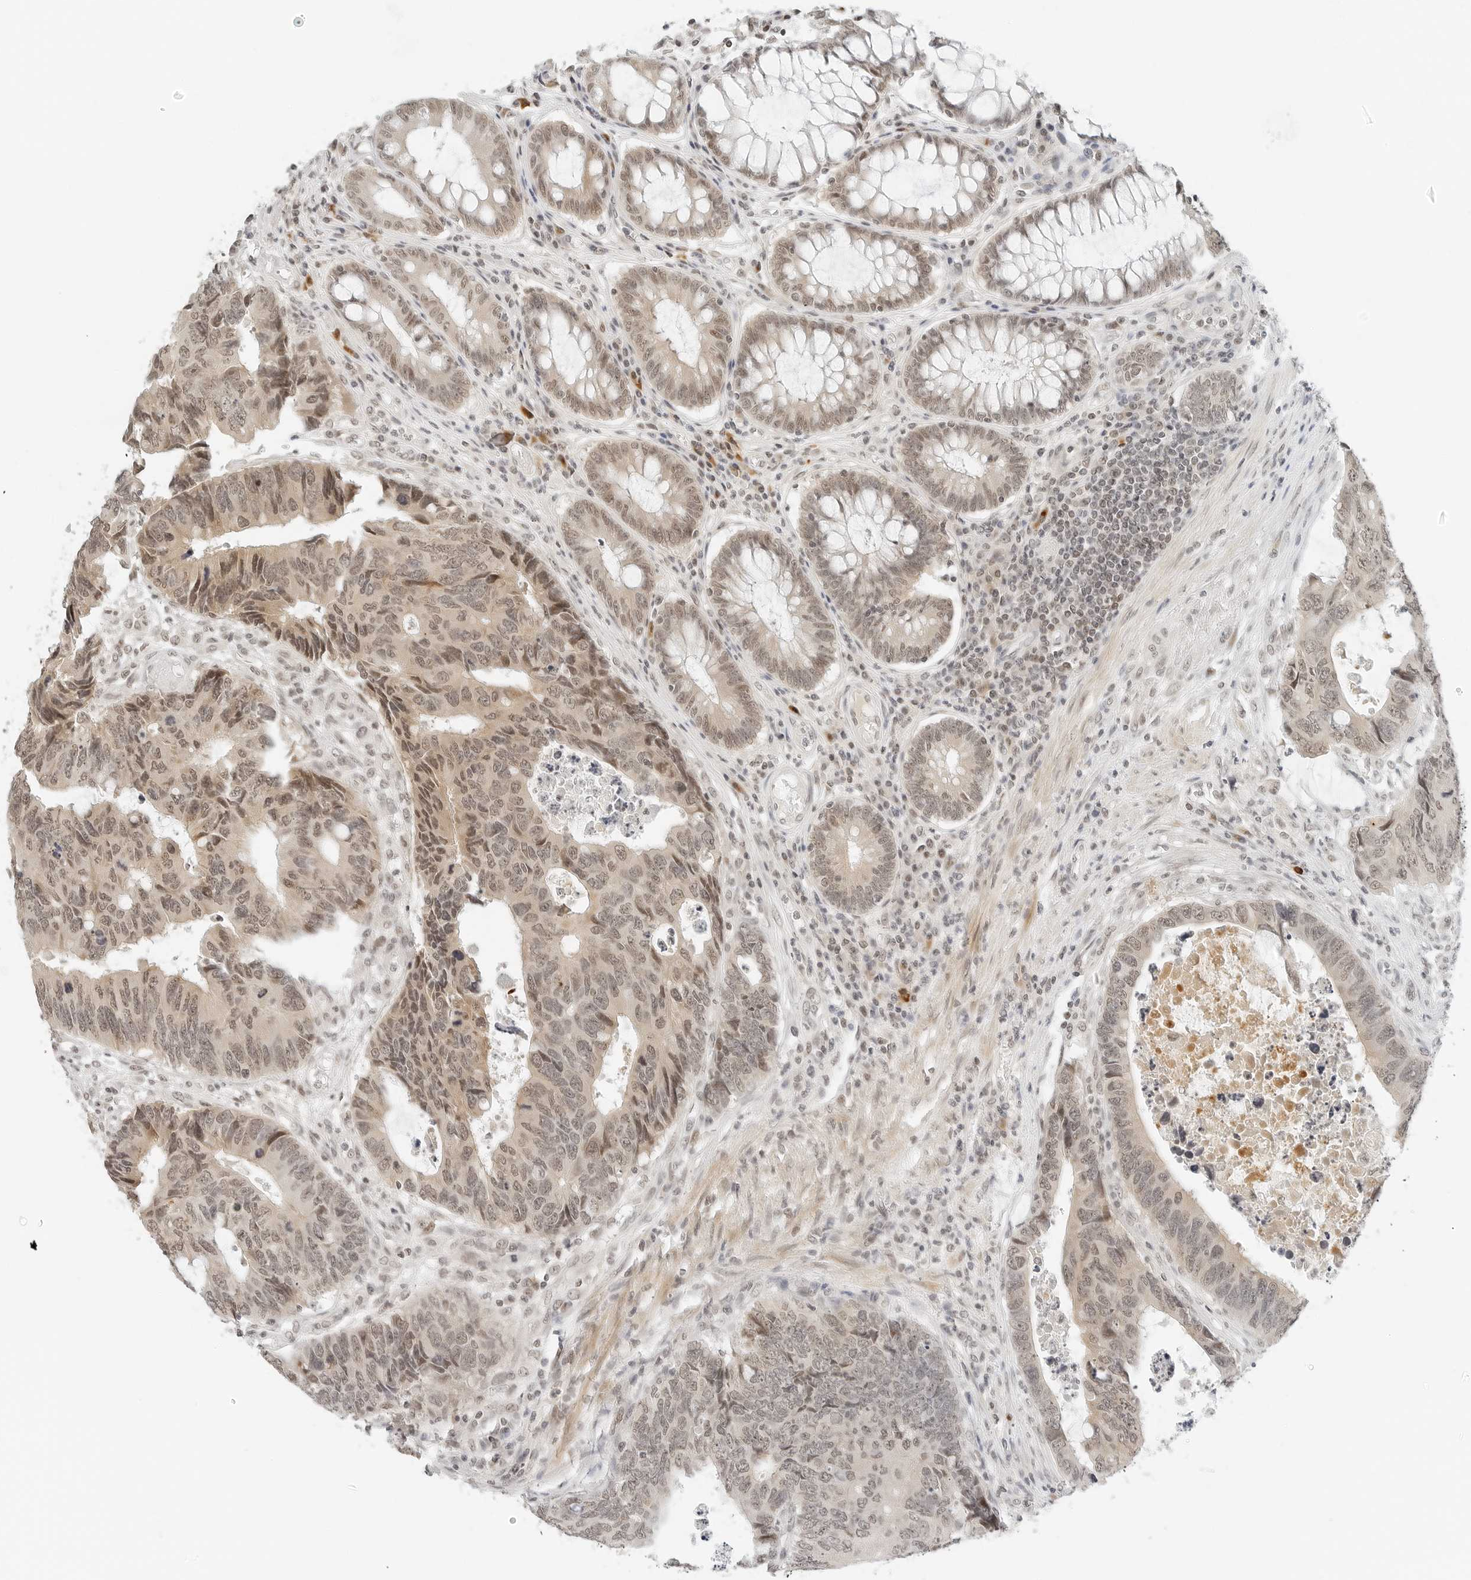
{"staining": {"intensity": "moderate", "quantity": "25%-75%", "location": "nuclear"}, "tissue": "colorectal cancer", "cell_type": "Tumor cells", "image_type": "cancer", "snomed": [{"axis": "morphology", "description": "Adenocarcinoma, NOS"}, {"axis": "topography", "description": "Rectum"}], "caption": "Adenocarcinoma (colorectal) tissue exhibits moderate nuclear positivity in about 25%-75% of tumor cells, visualized by immunohistochemistry.", "gene": "NEO1", "patient": {"sex": "male", "age": 84}}